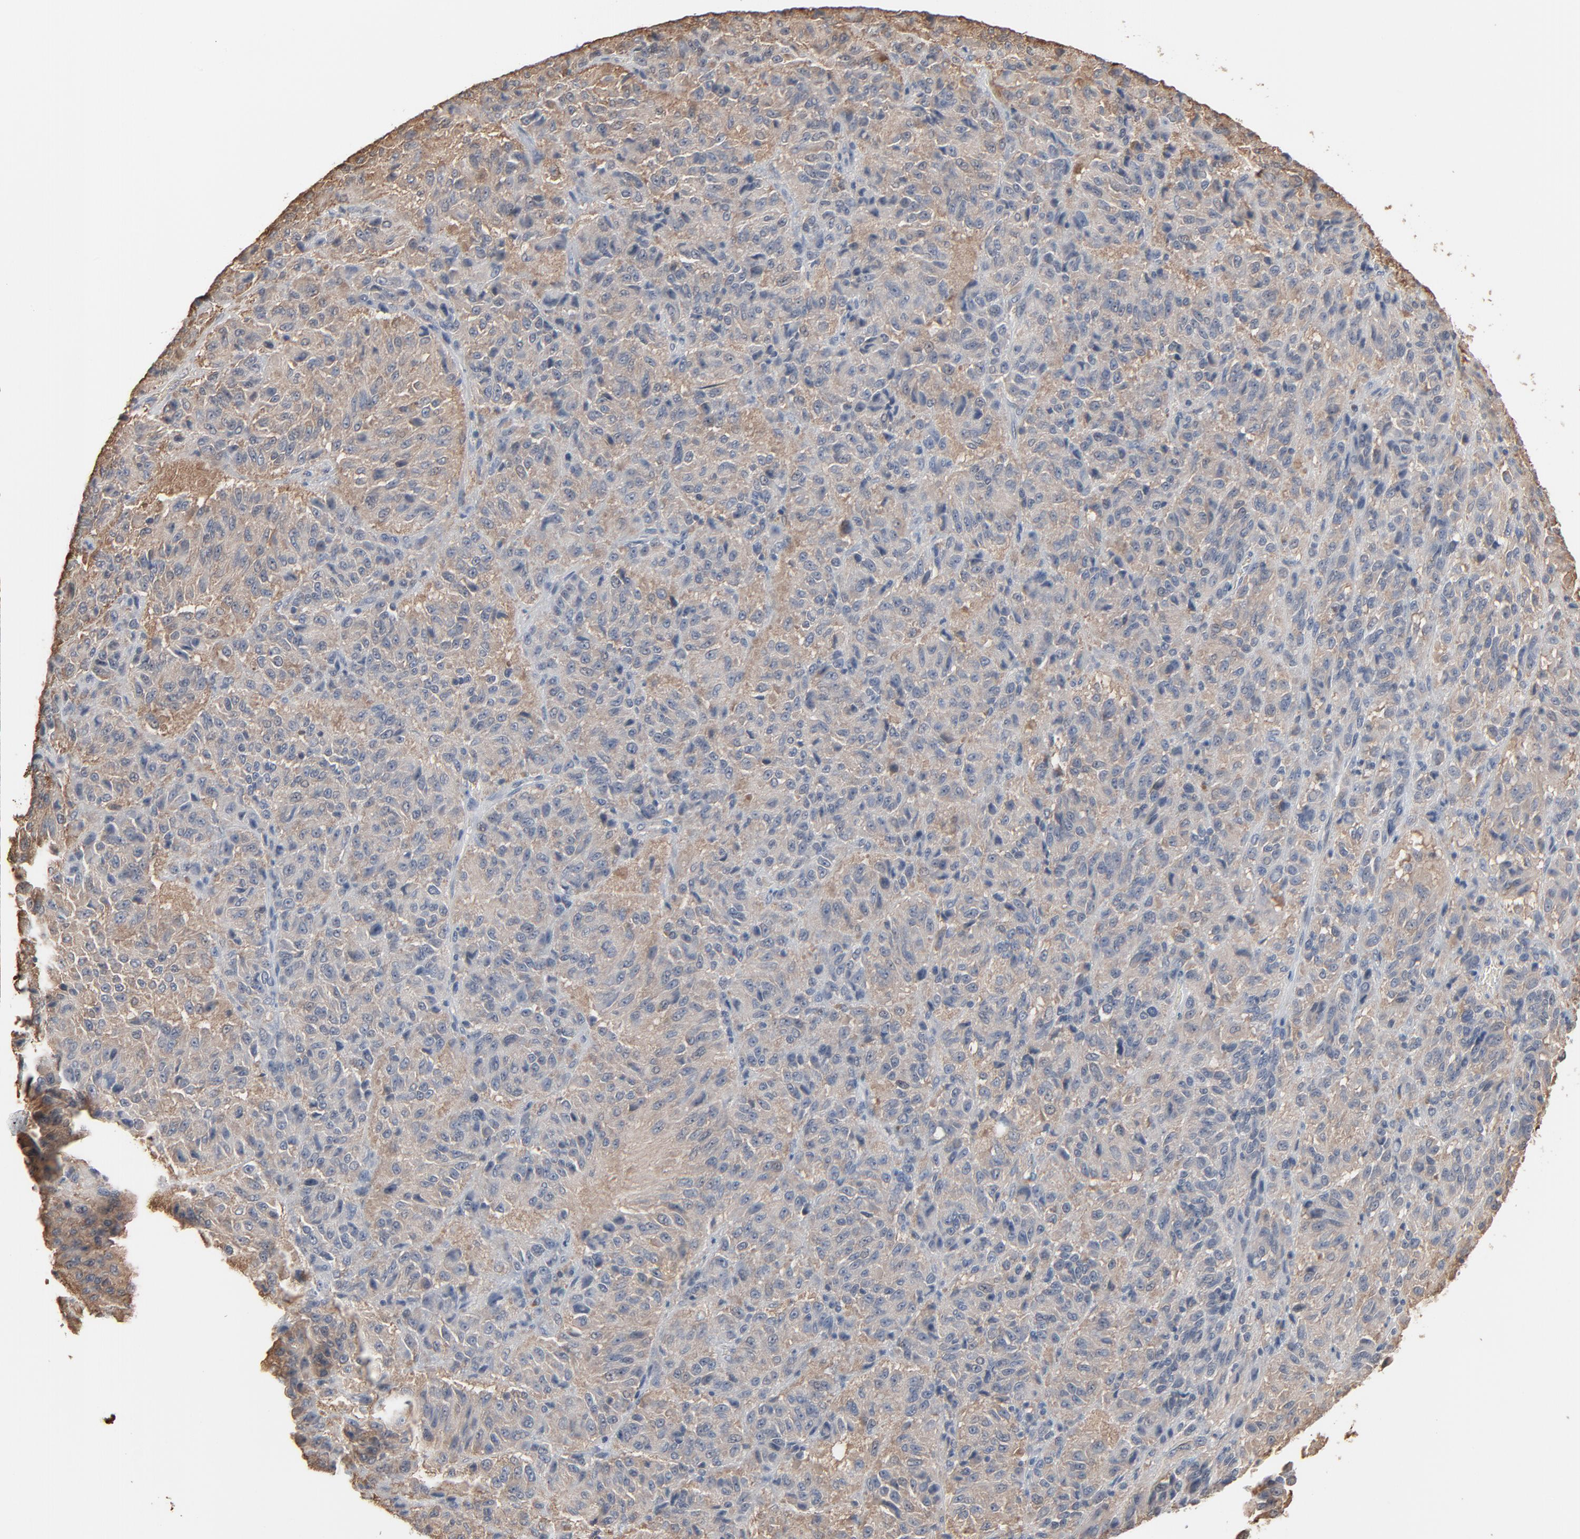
{"staining": {"intensity": "weak", "quantity": "25%-75%", "location": "cytoplasmic/membranous"}, "tissue": "melanoma", "cell_type": "Tumor cells", "image_type": "cancer", "snomed": [{"axis": "morphology", "description": "Malignant melanoma, Metastatic site"}, {"axis": "topography", "description": "Lung"}], "caption": "Melanoma stained for a protein (brown) reveals weak cytoplasmic/membranous positive positivity in about 25%-75% of tumor cells.", "gene": "CCT5", "patient": {"sex": "male", "age": 64}}